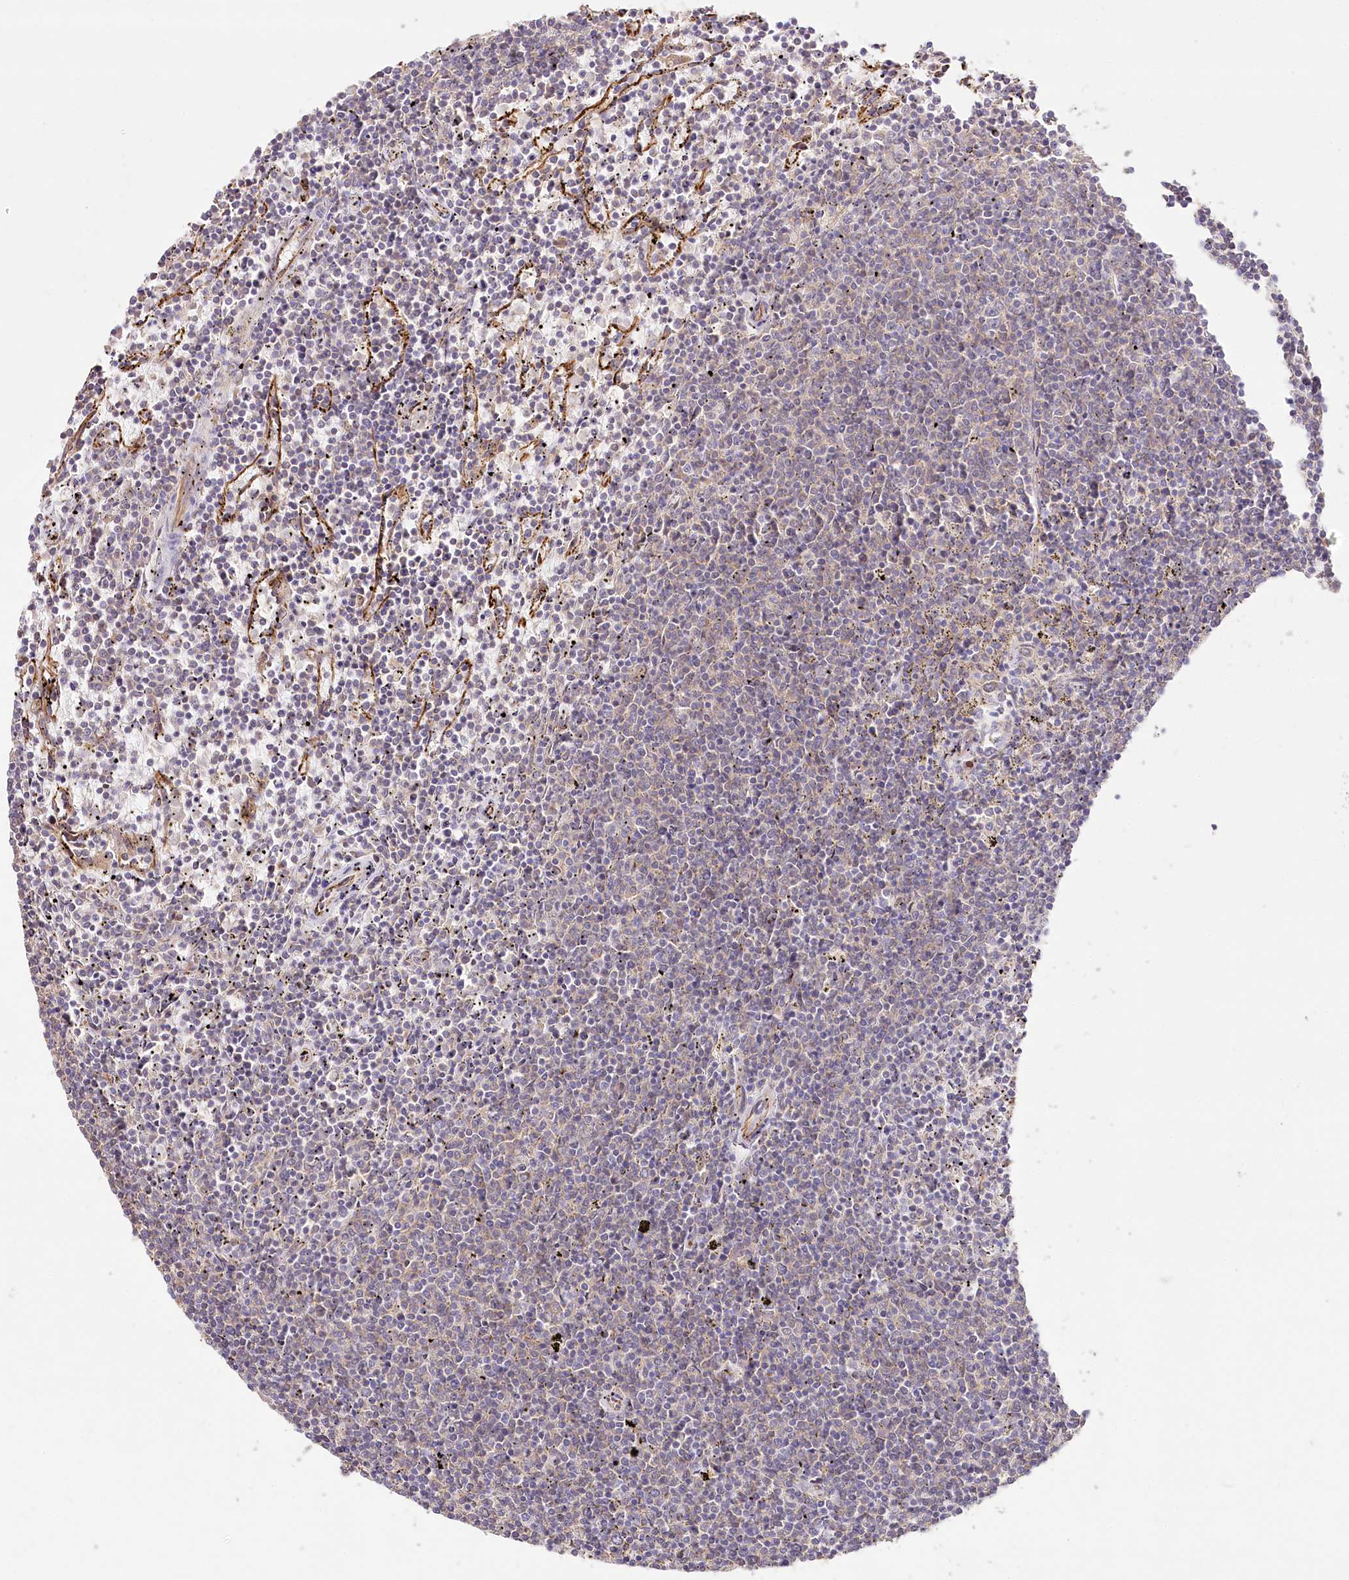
{"staining": {"intensity": "negative", "quantity": "none", "location": "none"}, "tissue": "lymphoma", "cell_type": "Tumor cells", "image_type": "cancer", "snomed": [{"axis": "morphology", "description": "Malignant lymphoma, non-Hodgkin's type, Low grade"}, {"axis": "topography", "description": "Spleen"}], "caption": "A high-resolution micrograph shows immunohistochemistry staining of low-grade malignant lymphoma, non-Hodgkin's type, which shows no significant staining in tumor cells.", "gene": "DMXL1", "patient": {"sex": "female", "age": 50}}